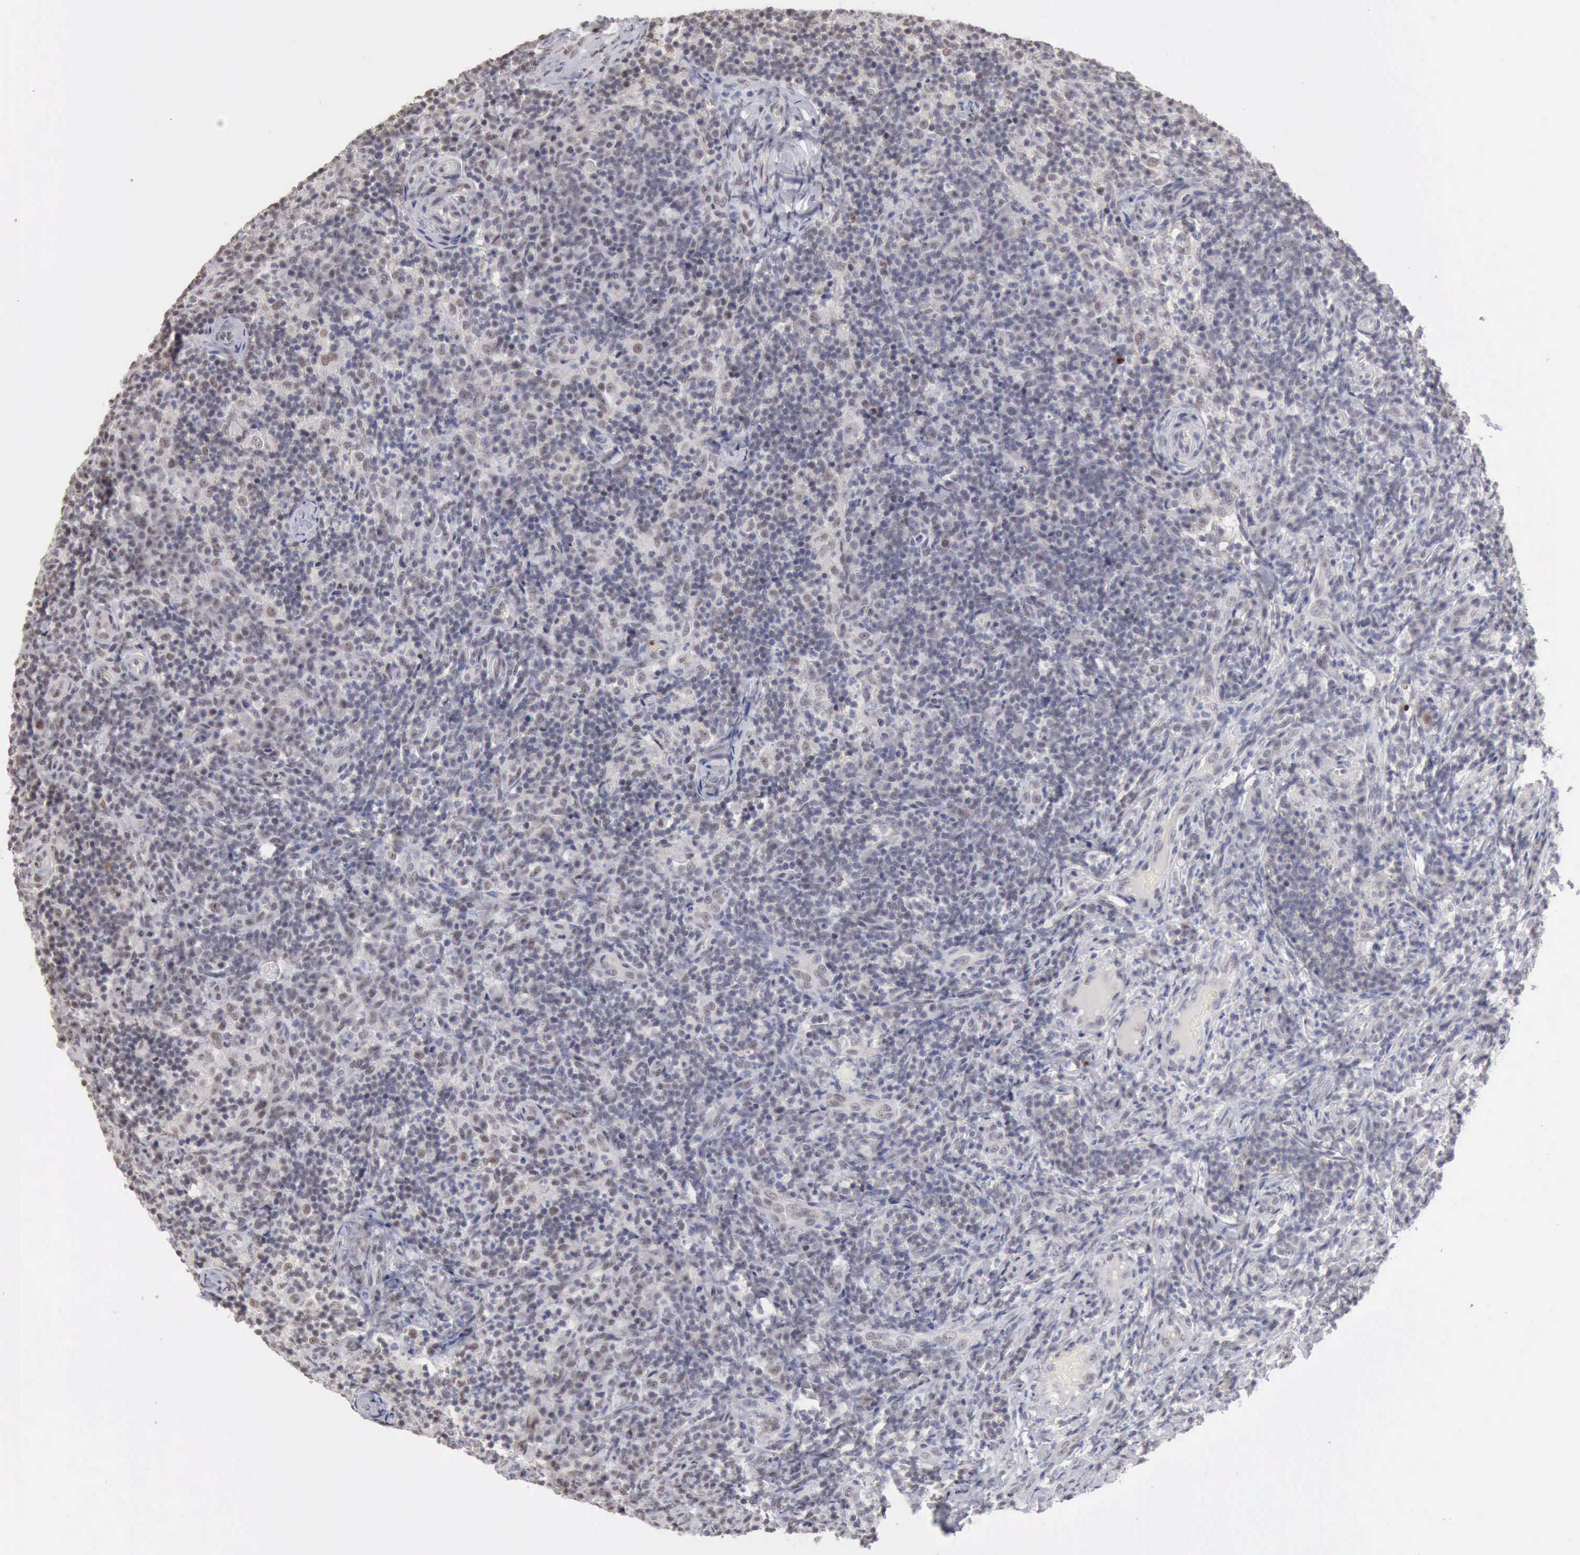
{"staining": {"intensity": "weak", "quantity": "<25%", "location": "nuclear"}, "tissue": "lymph node", "cell_type": "Germinal center cells", "image_type": "normal", "snomed": [{"axis": "morphology", "description": "Normal tissue, NOS"}, {"axis": "morphology", "description": "Inflammation, NOS"}, {"axis": "topography", "description": "Lymph node"}], "caption": "The photomicrograph reveals no significant staining in germinal center cells of lymph node. Nuclei are stained in blue.", "gene": "TAF1", "patient": {"sex": "male", "age": 46}}